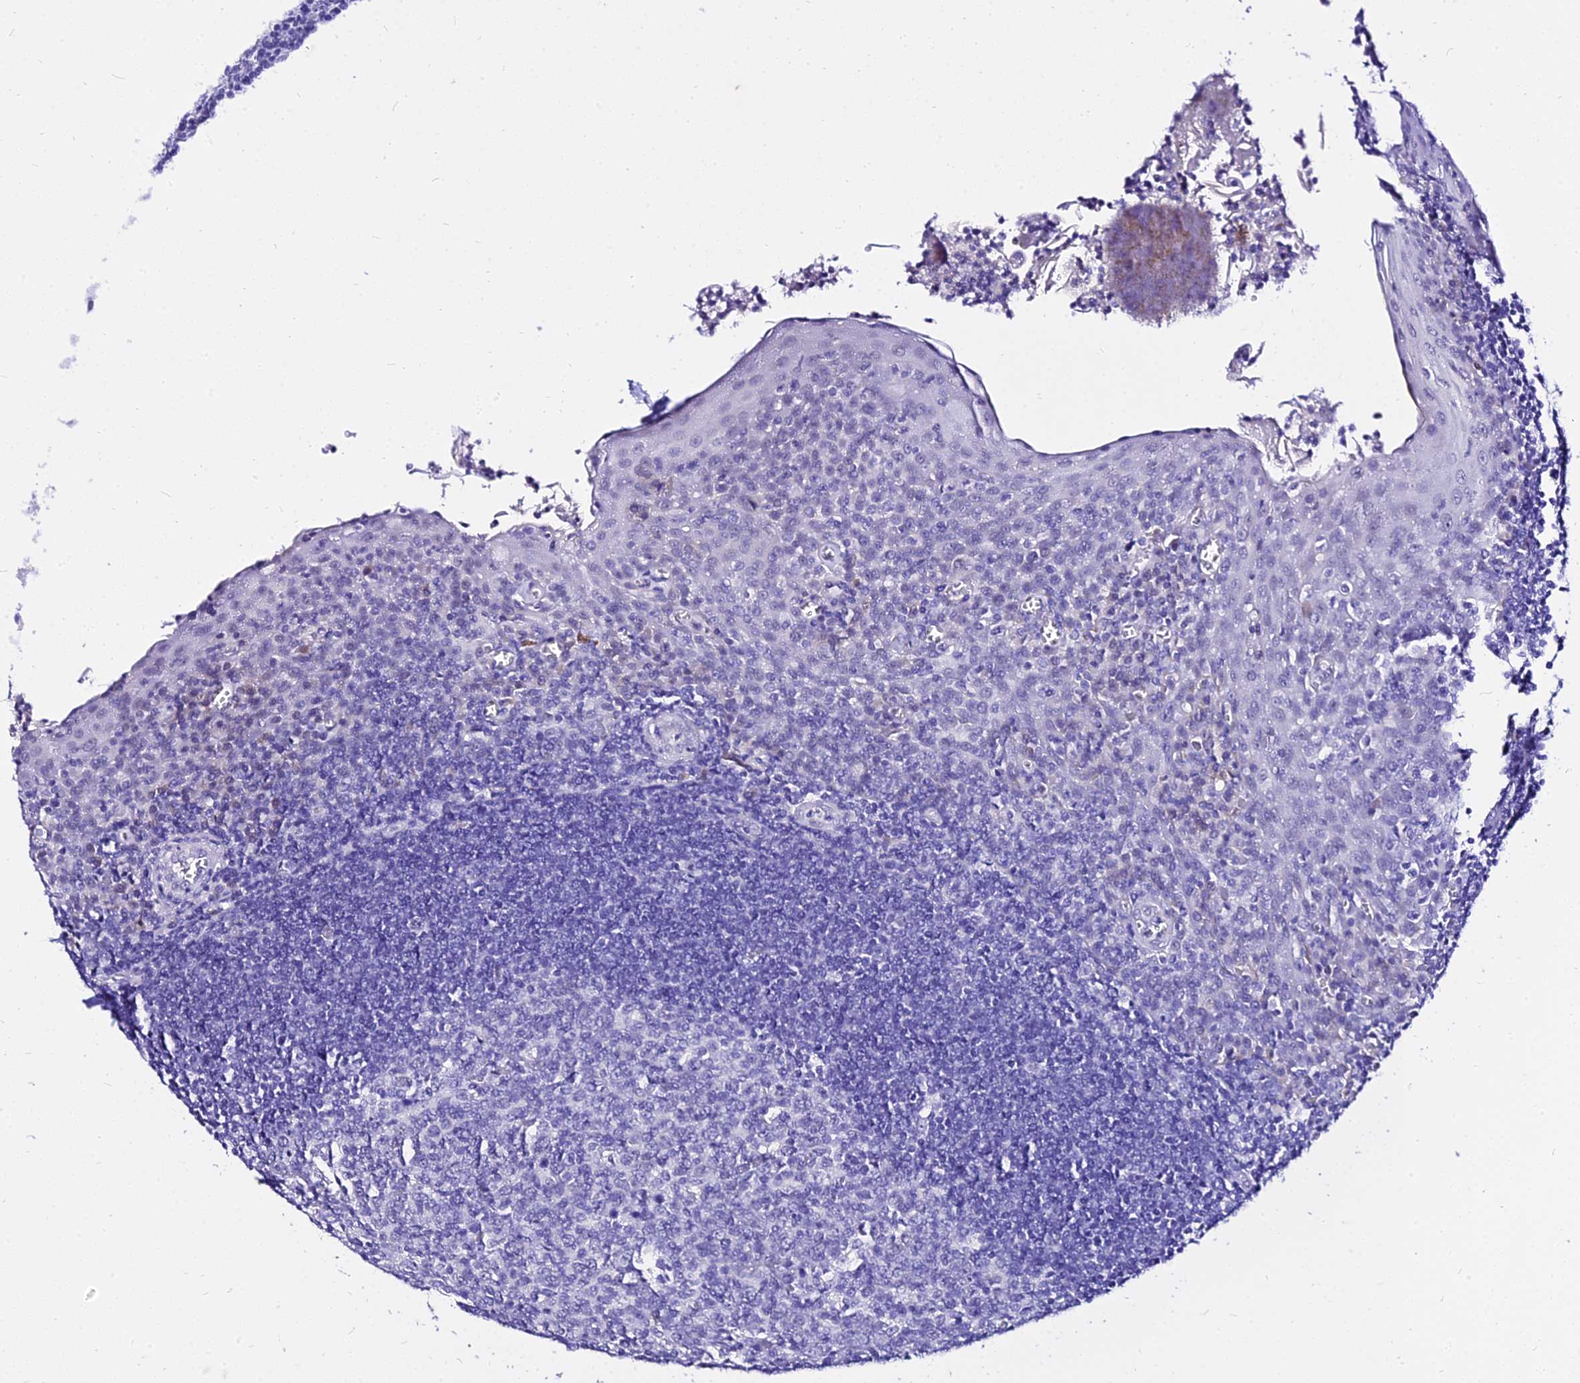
{"staining": {"intensity": "negative", "quantity": "none", "location": "none"}, "tissue": "tonsil", "cell_type": "Germinal center cells", "image_type": "normal", "snomed": [{"axis": "morphology", "description": "Normal tissue, NOS"}, {"axis": "topography", "description": "Tonsil"}], "caption": "Tonsil stained for a protein using immunohistochemistry (IHC) shows no staining germinal center cells.", "gene": "DEFB106A", "patient": {"sex": "male", "age": 27}}